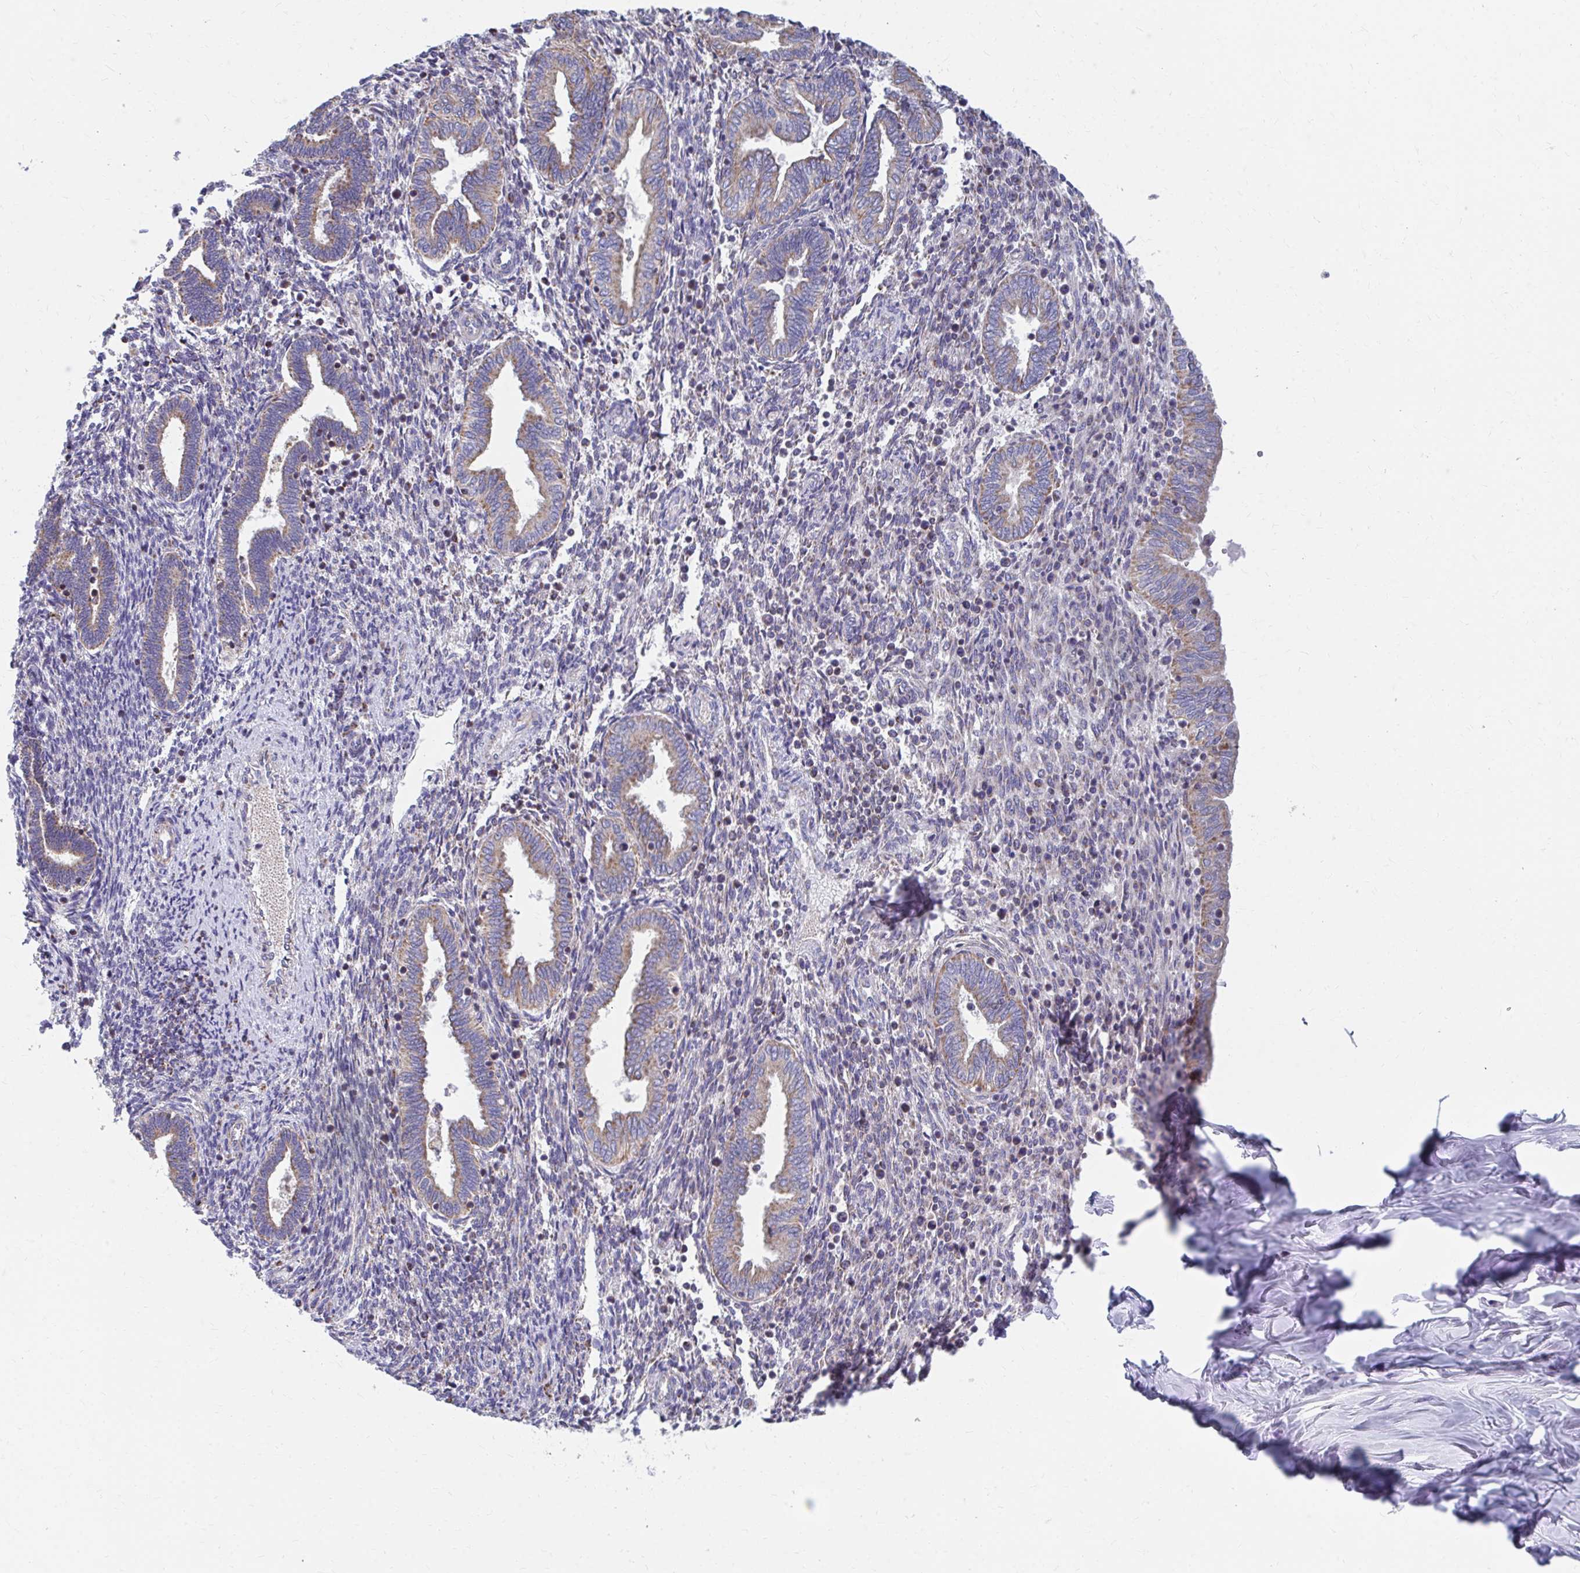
{"staining": {"intensity": "negative", "quantity": "none", "location": "none"}, "tissue": "endometrium", "cell_type": "Cells in endometrial stroma", "image_type": "normal", "snomed": [{"axis": "morphology", "description": "Normal tissue, NOS"}, {"axis": "topography", "description": "Endometrium"}], "caption": "This is an immunohistochemistry histopathology image of normal endometrium. There is no expression in cells in endometrial stroma.", "gene": "RCC1L", "patient": {"sex": "female", "age": 42}}